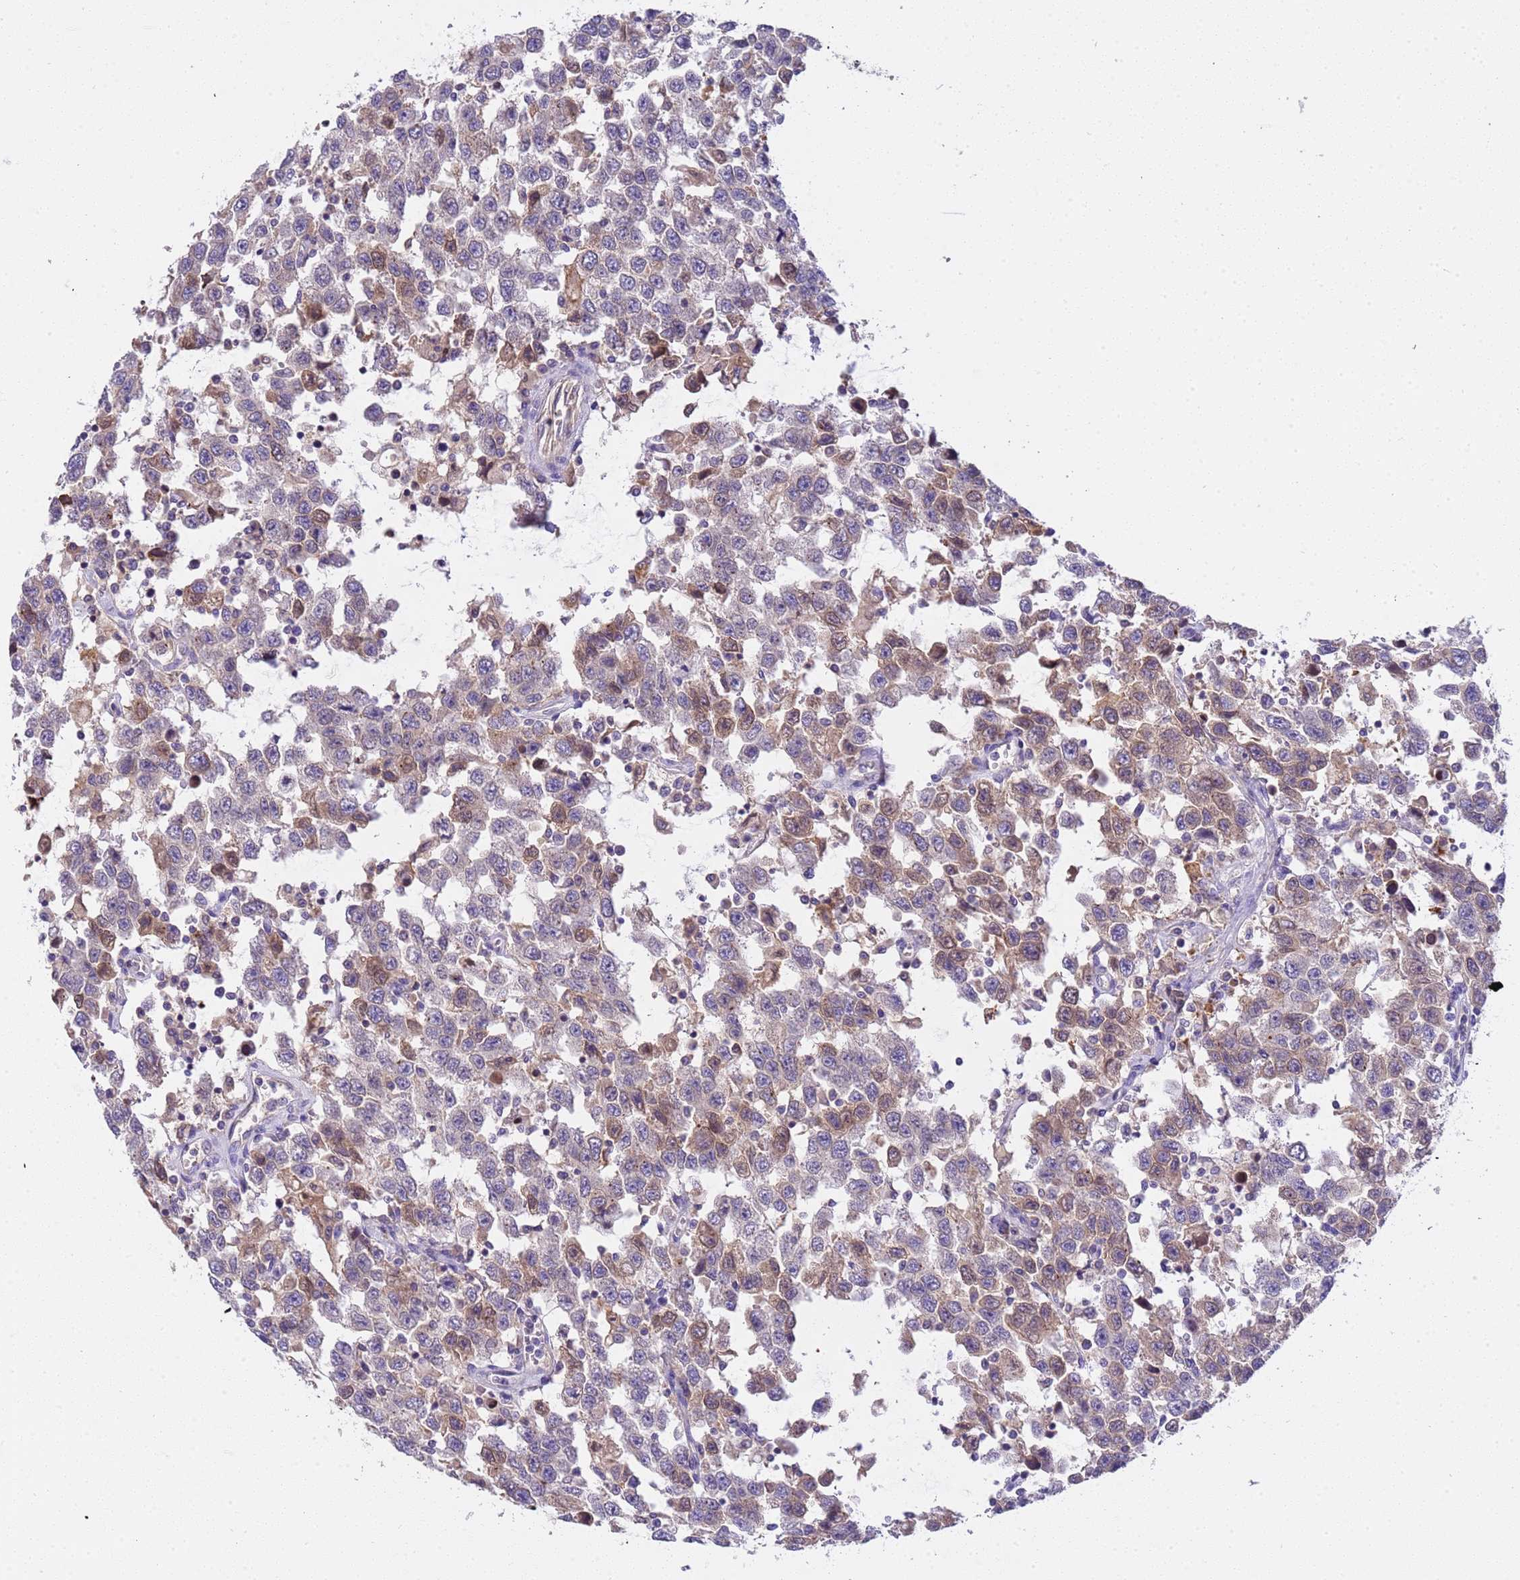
{"staining": {"intensity": "weak", "quantity": "25%-75%", "location": "cytoplasmic/membranous,nuclear"}, "tissue": "testis cancer", "cell_type": "Tumor cells", "image_type": "cancer", "snomed": [{"axis": "morphology", "description": "Seminoma, NOS"}, {"axis": "topography", "description": "Testis"}], "caption": "Weak cytoplasmic/membranous and nuclear expression is appreciated in approximately 25%-75% of tumor cells in seminoma (testis).", "gene": "PLCXD3", "patient": {"sex": "male", "age": 41}}